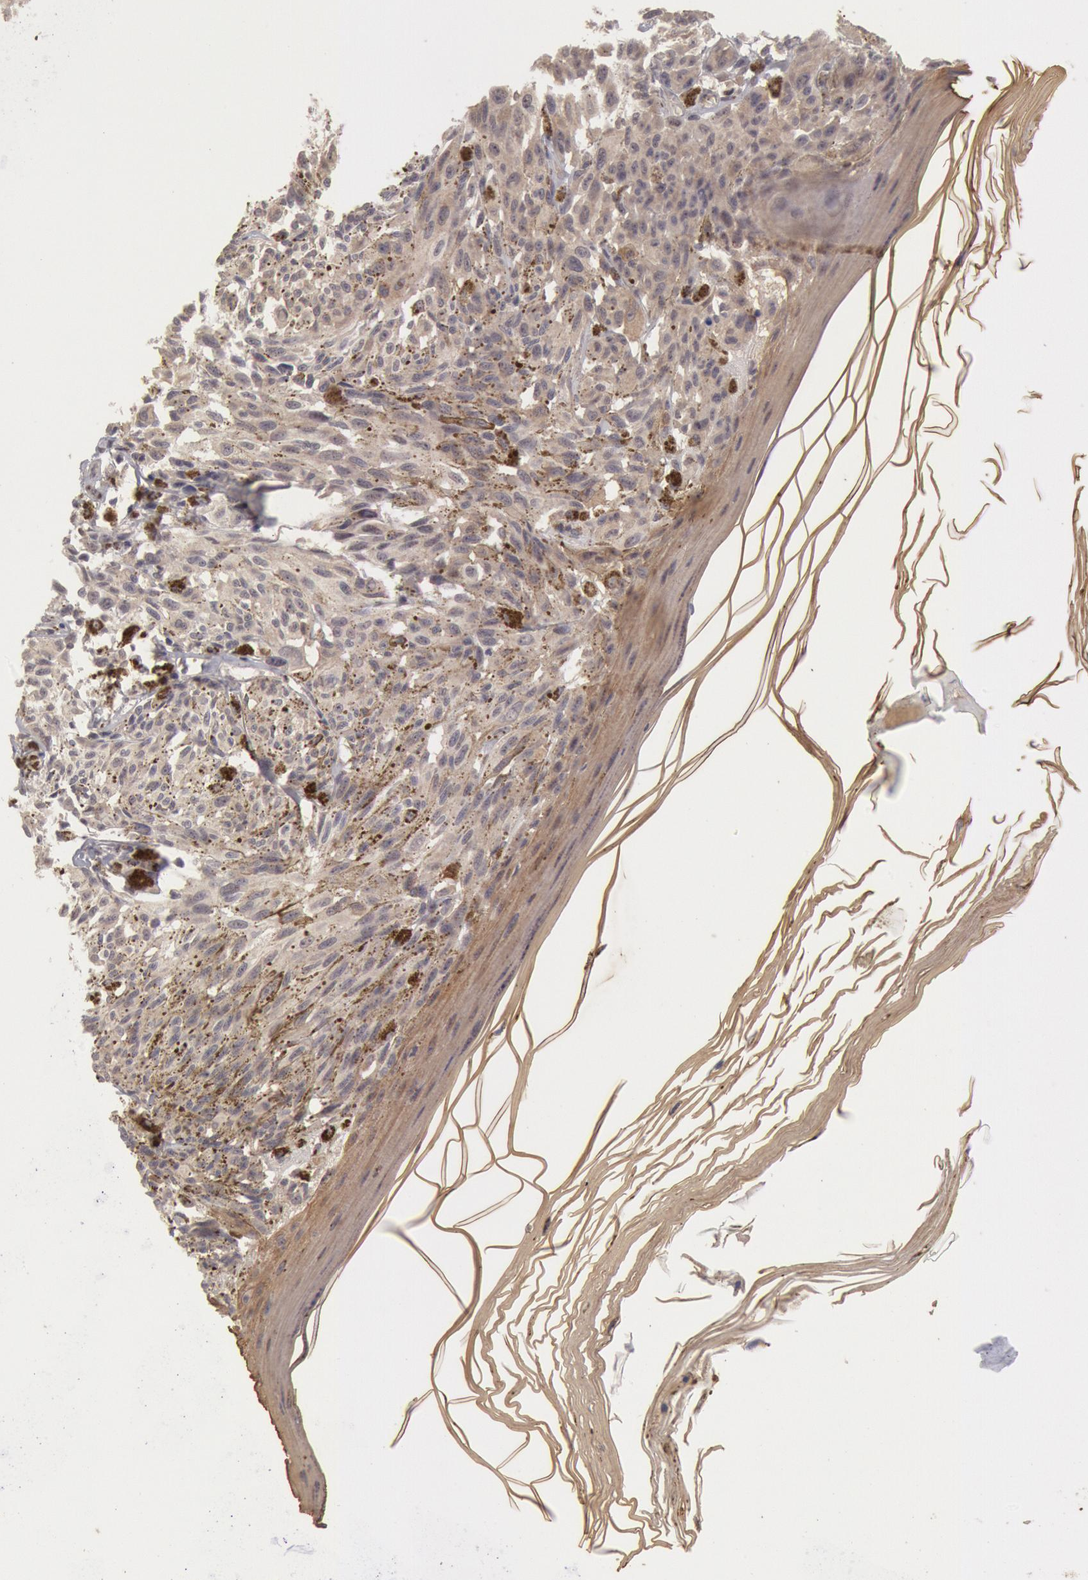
{"staining": {"intensity": "negative", "quantity": "none", "location": "none"}, "tissue": "melanoma", "cell_type": "Tumor cells", "image_type": "cancer", "snomed": [{"axis": "morphology", "description": "Malignant melanoma, NOS"}, {"axis": "topography", "description": "Skin"}], "caption": "There is no significant positivity in tumor cells of melanoma.", "gene": "ZFP36L1", "patient": {"sex": "female", "age": 72}}